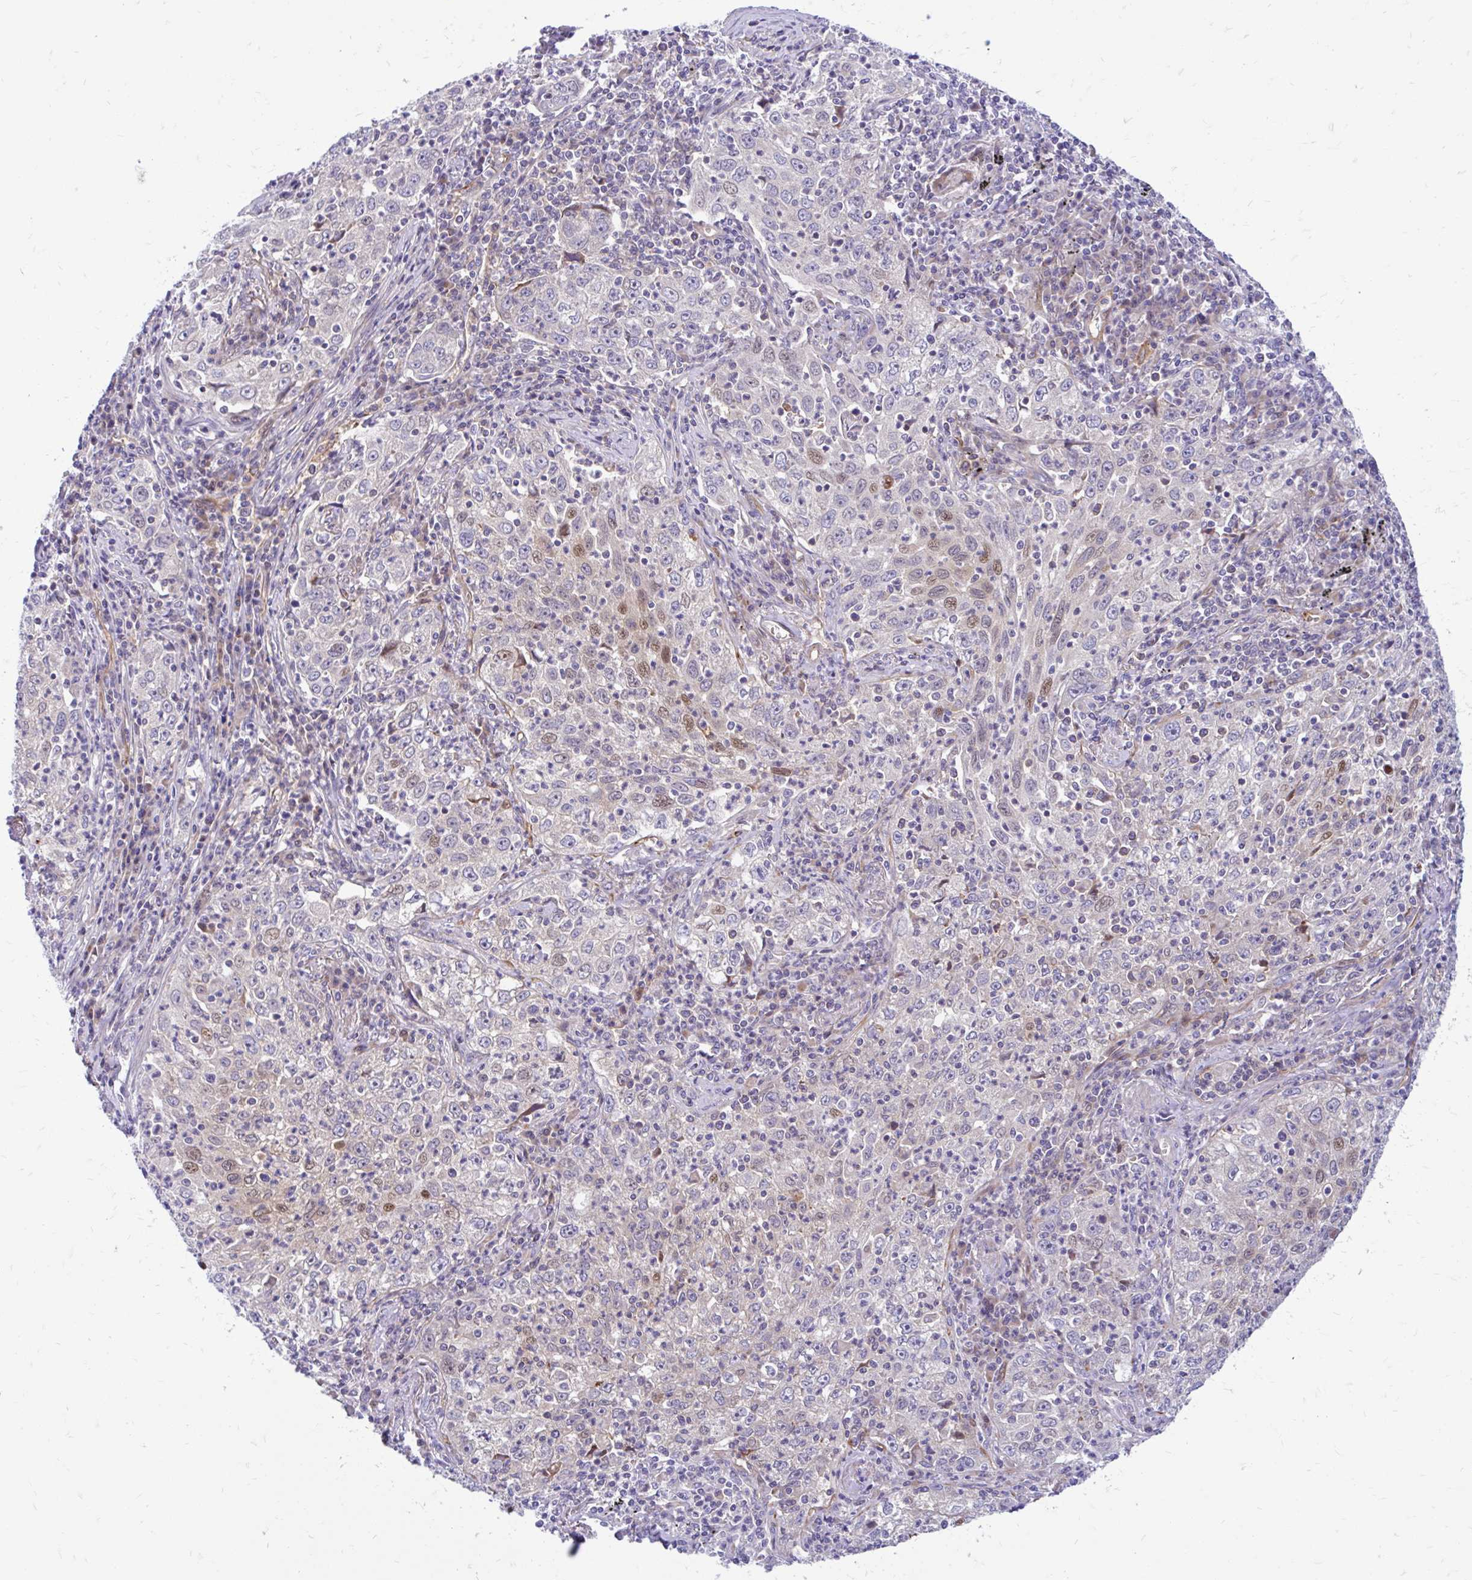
{"staining": {"intensity": "moderate", "quantity": "<25%", "location": "nuclear"}, "tissue": "lung cancer", "cell_type": "Tumor cells", "image_type": "cancer", "snomed": [{"axis": "morphology", "description": "Squamous cell carcinoma, NOS"}, {"axis": "topography", "description": "Lung"}], "caption": "Lung cancer (squamous cell carcinoma) stained with a brown dye exhibits moderate nuclear positive staining in approximately <25% of tumor cells.", "gene": "ESPNL", "patient": {"sex": "male", "age": 71}}